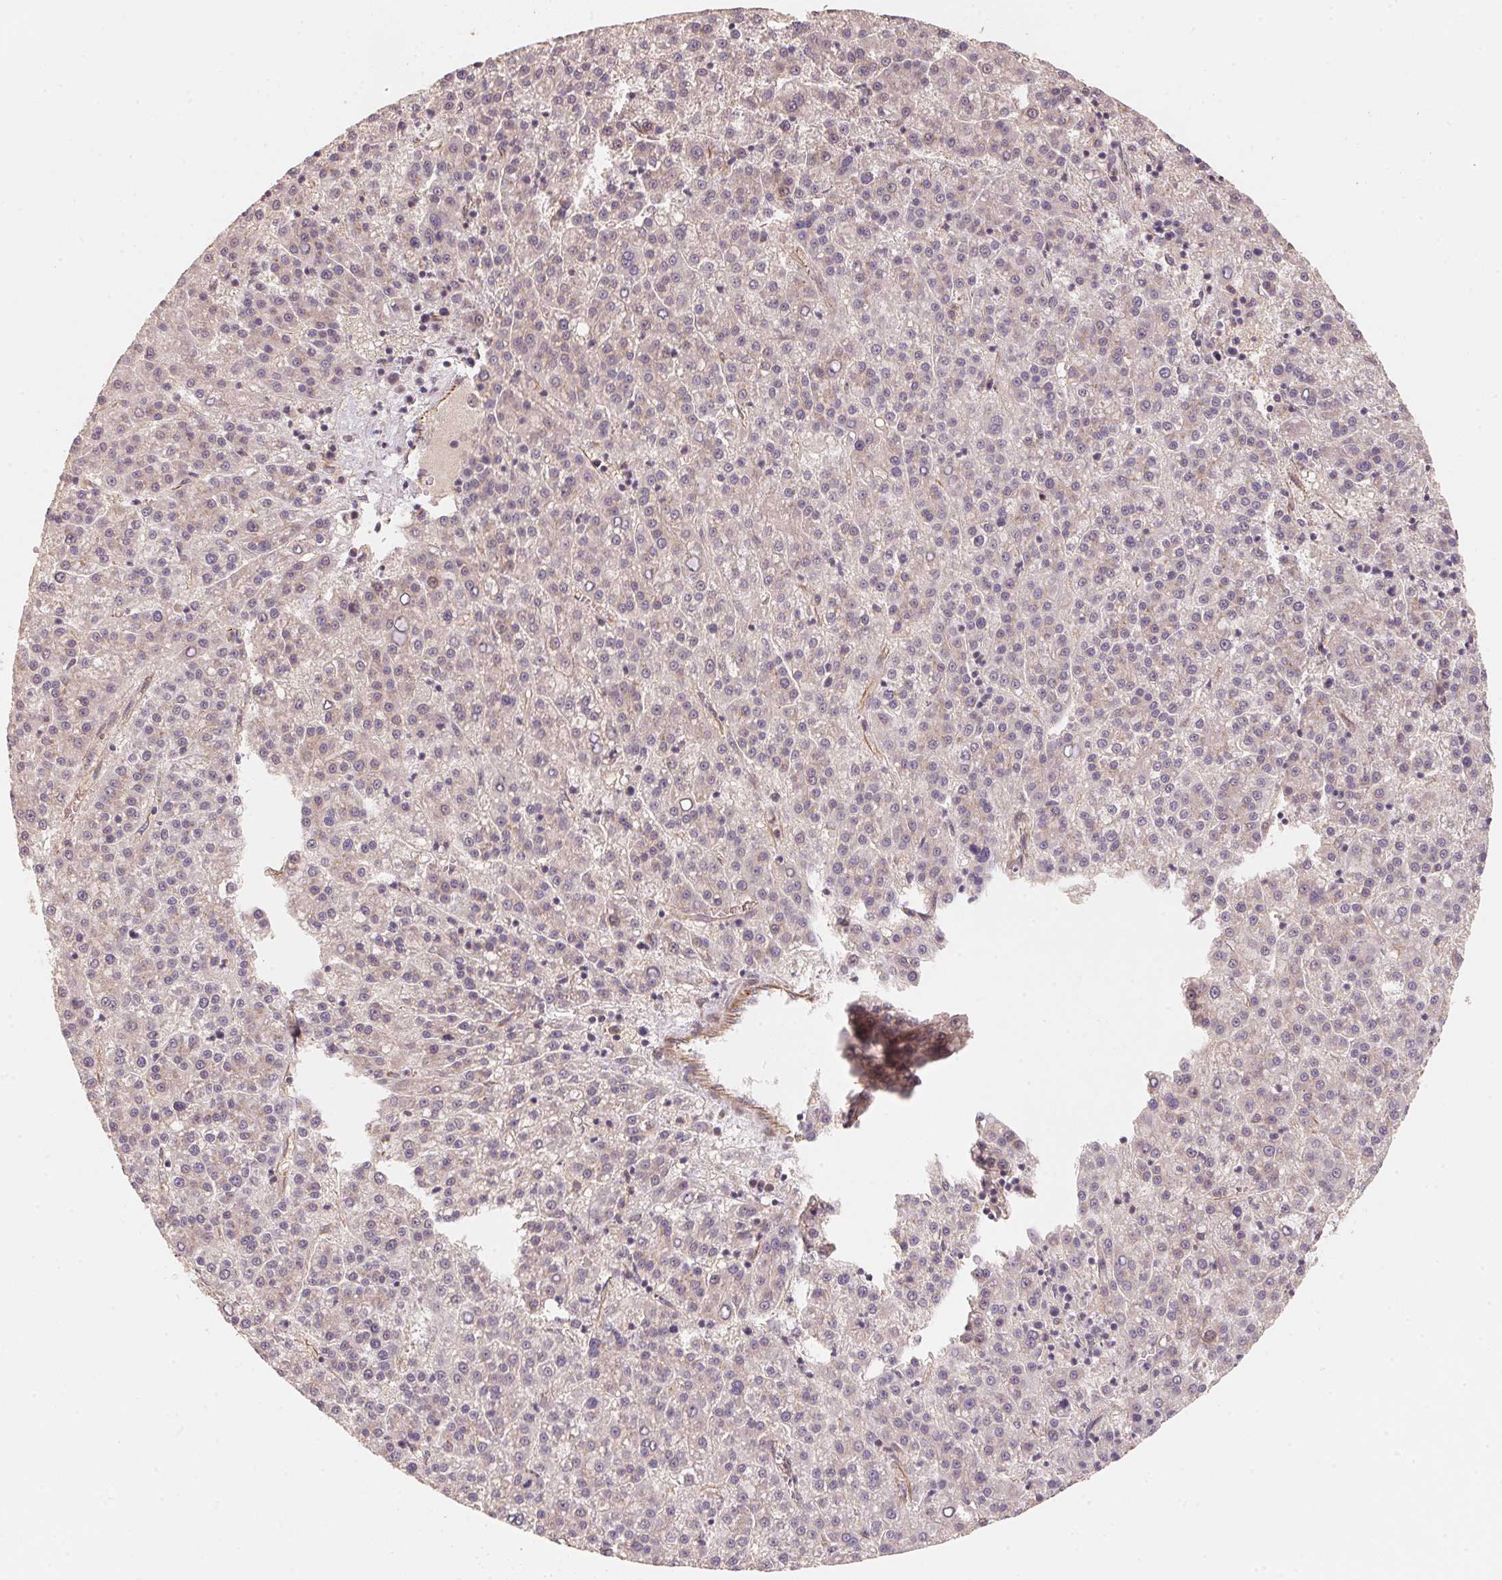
{"staining": {"intensity": "negative", "quantity": "none", "location": "none"}, "tissue": "liver cancer", "cell_type": "Tumor cells", "image_type": "cancer", "snomed": [{"axis": "morphology", "description": "Carcinoma, Hepatocellular, NOS"}, {"axis": "topography", "description": "Liver"}], "caption": "Immunohistochemistry (IHC) histopathology image of human liver cancer stained for a protein (brown), which displays no staining in tumor cells.", "gene": "TSPAN12", "patient": {"sex": "female", "age": 58}}